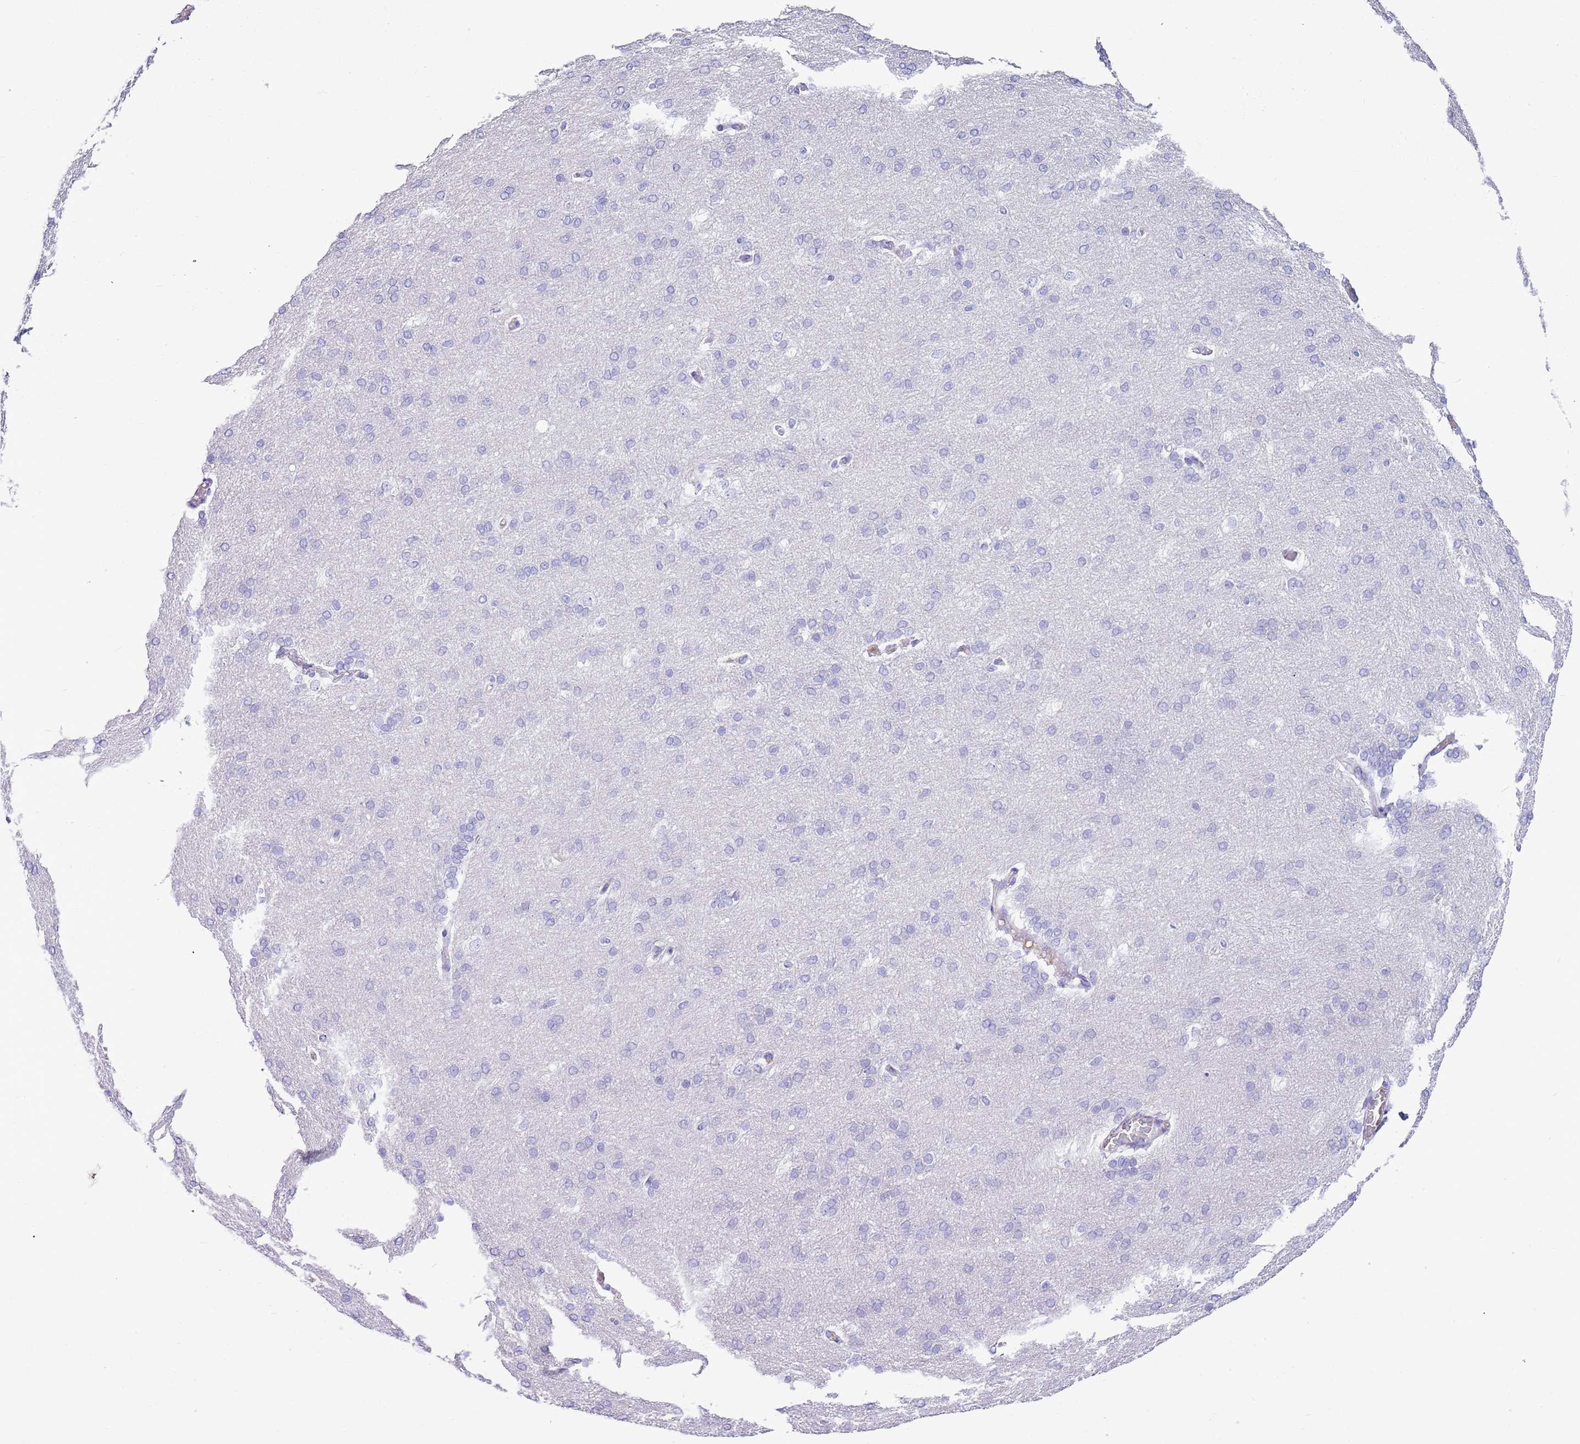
{"staining": {"intensity": "negative", "quantity": "none", "location": "none"}, "tissue": "cerebral cortex", "cell_type": "Endothelial cells", "image_type": "normal", "snomed": [{"axis": "morphology", "description": "Normal tissue, NOS"}, {"axis": "topography", "description": "Cerebral cortex"}], "caption": "Immunohistochemistry (IHC) micrograph of unremarkable human cerebral cortex stained for a protein (brown), which displays no expression in endothelial cells. The staining is performed using DAB brown chromogen with nuclei counter-stained in using hematoxylin.", "gene": "IGKV3", "patient": {"sex": "male", "age": 62}}